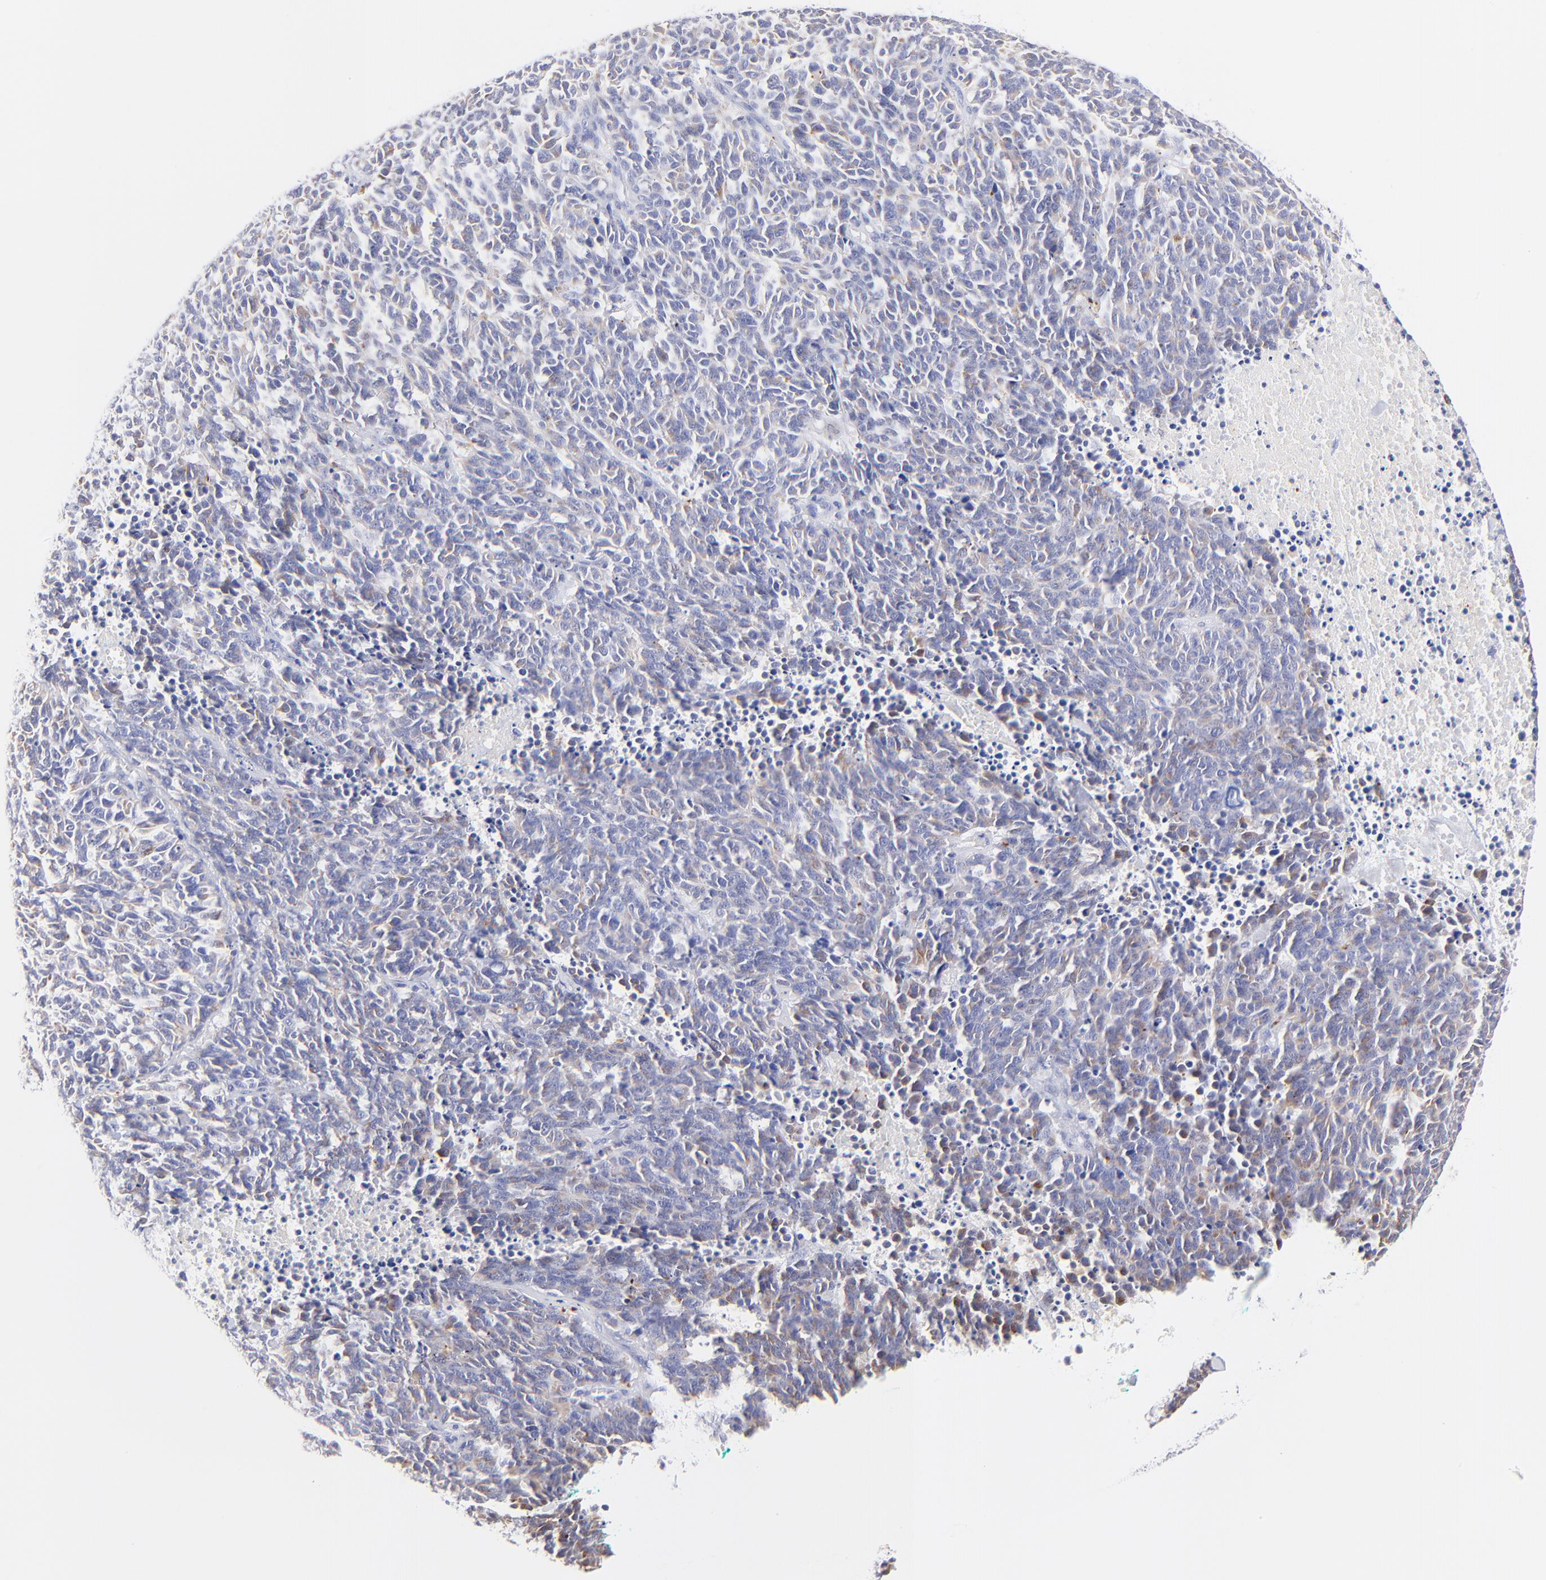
{"staining": {"intensity": "weak", "quantity": "25%-75%", "location": "cytoplasmic/membranous"}, "tissue": "lung cancer", "cell_type": "Tumor cells", "image_type": "cancer", "snomed": [{"axis": "morphology", "description": "Neoplasm, malignant, NOS"}, {"axis": "topography", "description": "Lung"}], "caption": "A brown stain highlights weak cytoplasmic/membranous expression of a protein in human neoplasm (malignant) (lung) tumor cells.", "gene": "RAB3A", "patient": {"sex": "female", "age": 58}}